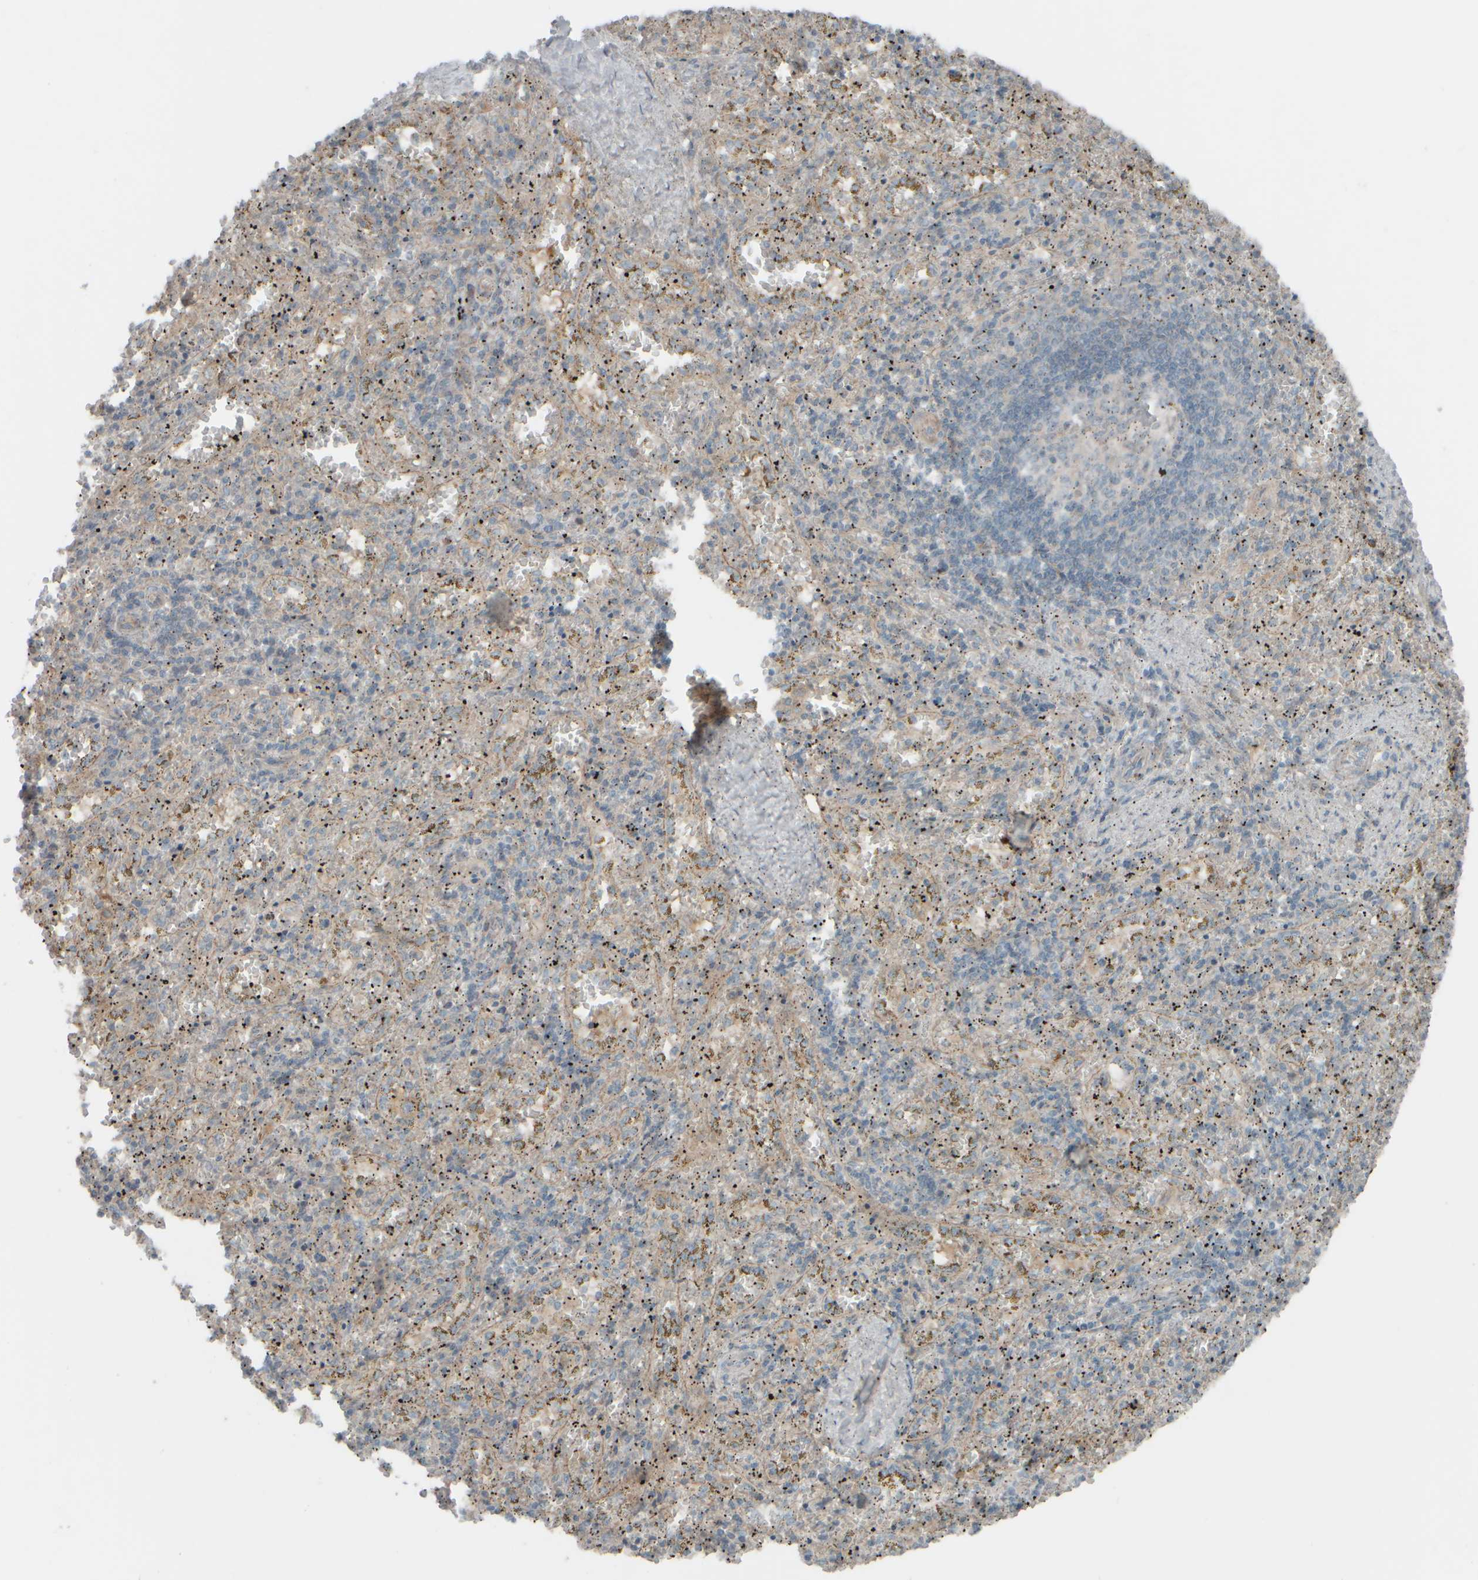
{"staining": {"intensity": "negative", "quantity": "none", "location": "none"}, "tissue": "spleen", "cell_type": "Cells in red pulp", "image_type": "normal", "snomed": [{"axis": "morphology", "description": "Normal tissue, NOS"}, {"axis": "topography", "description": "Spleen"}], "caption": "Immunohistochemistry (IHC) photomicrograph of normal spleen stained for a protein (brown), which shows no expression in cells in red pulp.", "gene": "HGS", "patient": {"sex": "male", "age": 11}}